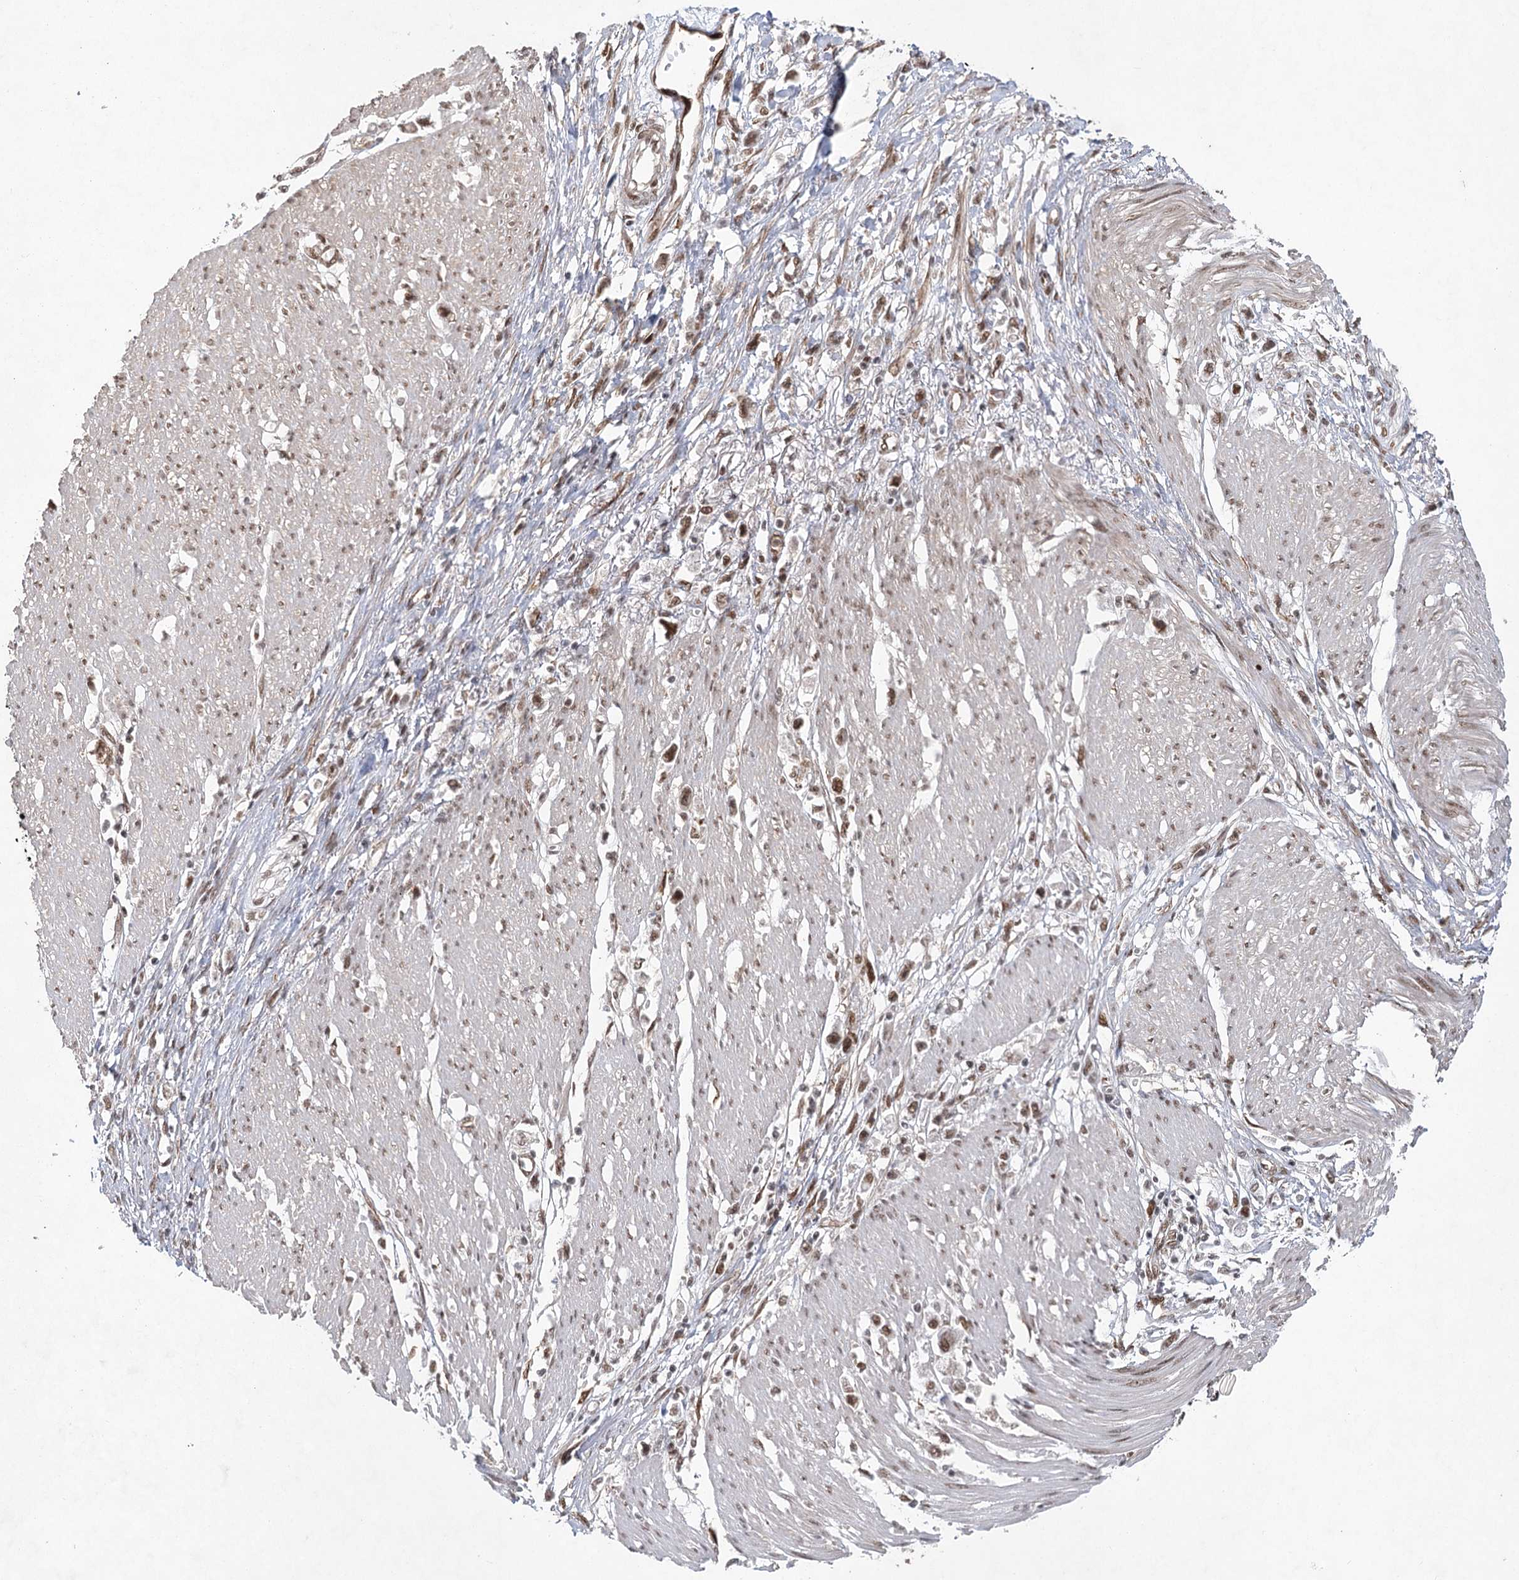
{"staining": {"intensity": "moderate", "quantity": ">75%", "location": "nuclear"}, "tissue": "stomach cancer", "cell_type": "Tumor cells", "image_type": "cancer", "snomed": [{"axis": "morphology", "description": "Adenocarcinoma, NOS"}, {"axis": "topography", "description": "Stomach"}], "caption": "Protein analysis of stomach cancer (adenocarcinoma) tissue shows moderate nuclear staining in approximately >75% of tumor cells.", "gene": "ZCCHC8", "patient": {"sex": "female", "age": 59}}